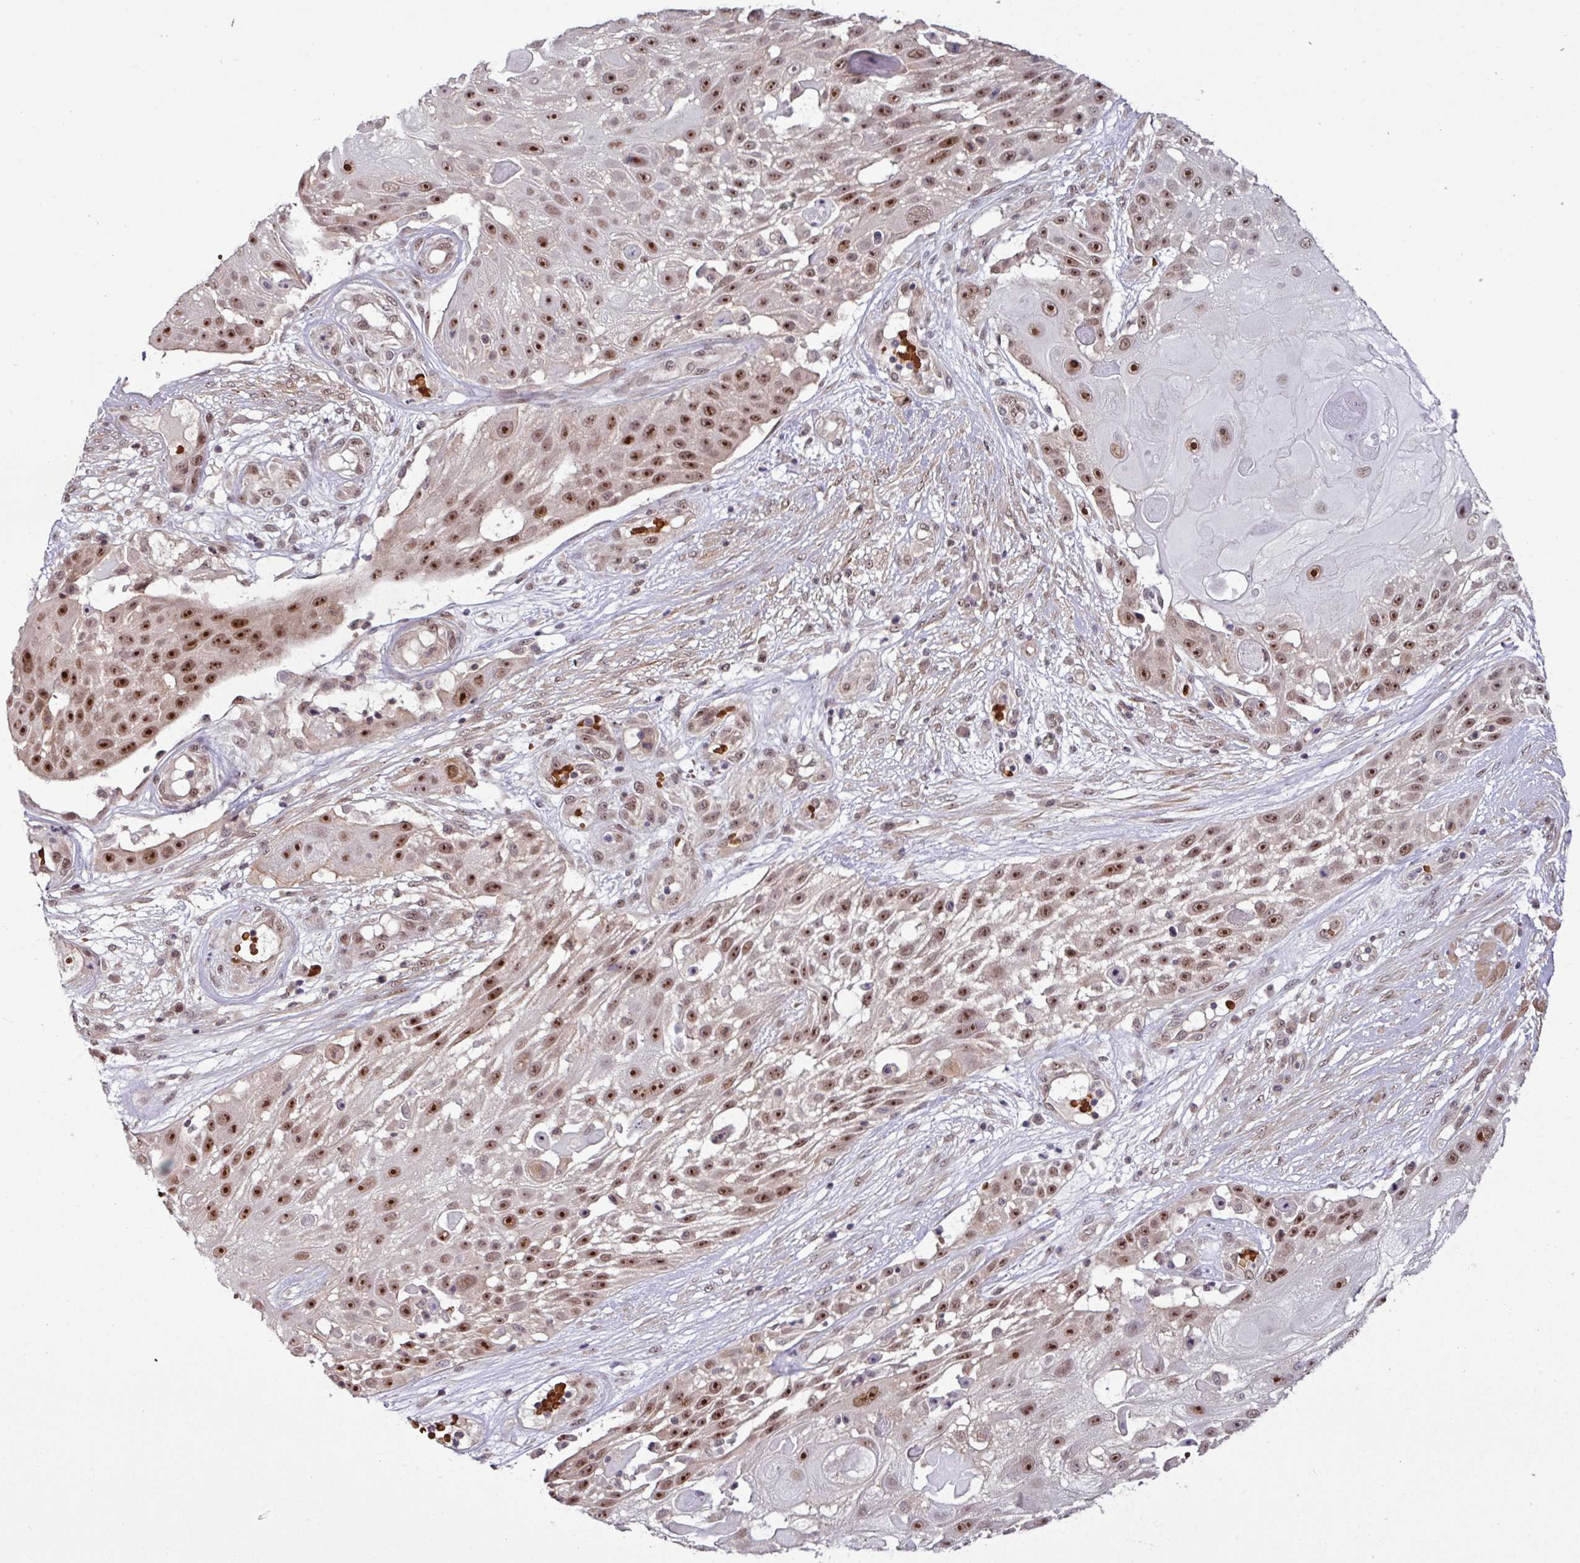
{"staining": {"intensity": "strong", "quantity": ">75%", "location": "nuclear"}, "tissue": "skin cancer", "cell_type": "Tumor cells", "image_type": "cancer", "snomed": [{"axis": "morphology", "description": "Squamous cell carcinoma, NOS"}, {"axis": "topography", "description": "Skin"}], "caption": "A micrograph showing strong nuclear expression in about >75% of tumor cells in squamous cell carcinoma (skin), as visualized by brown immunohistochemical staining.", "gene": "C7orf50", "patient": {"sex": "female", "age": 86}}